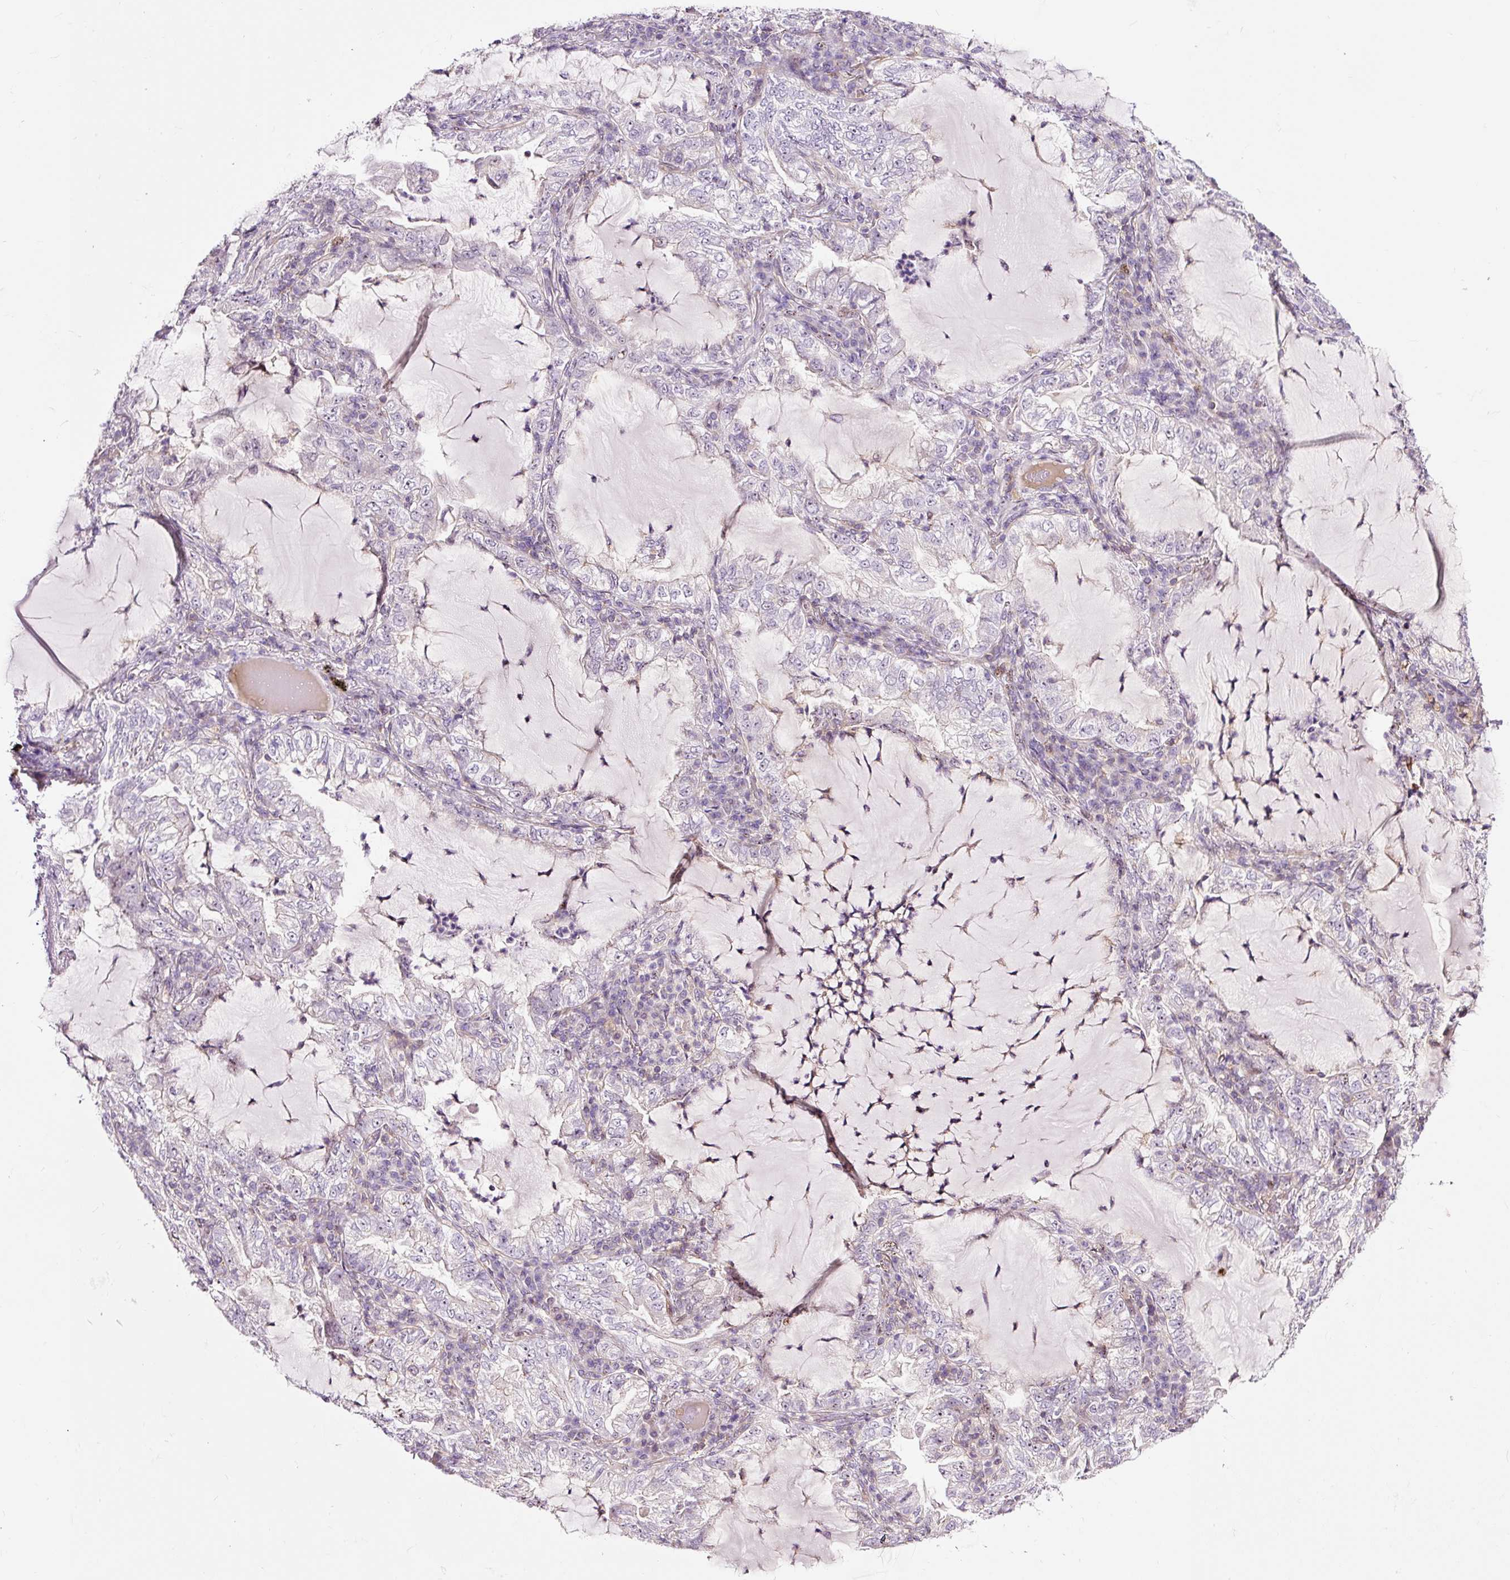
{"staining": {"intensity": "negative", "quantity": "none", "location": "none"}, "tissue": "lung cancer", "cell_type": "Tumor cells", "image_type": "cancer", "snomed": [{"axis": "morphology", "description": "Adenocarcinoma, NOS"}, {"axis": "topography", "description": "Lung"}], "caption": "The image shows no staining of tumor cells in adenocarcinoma (lung).", "gene": "BOLA3", "patient": {"sex": "female", "age": 73}}